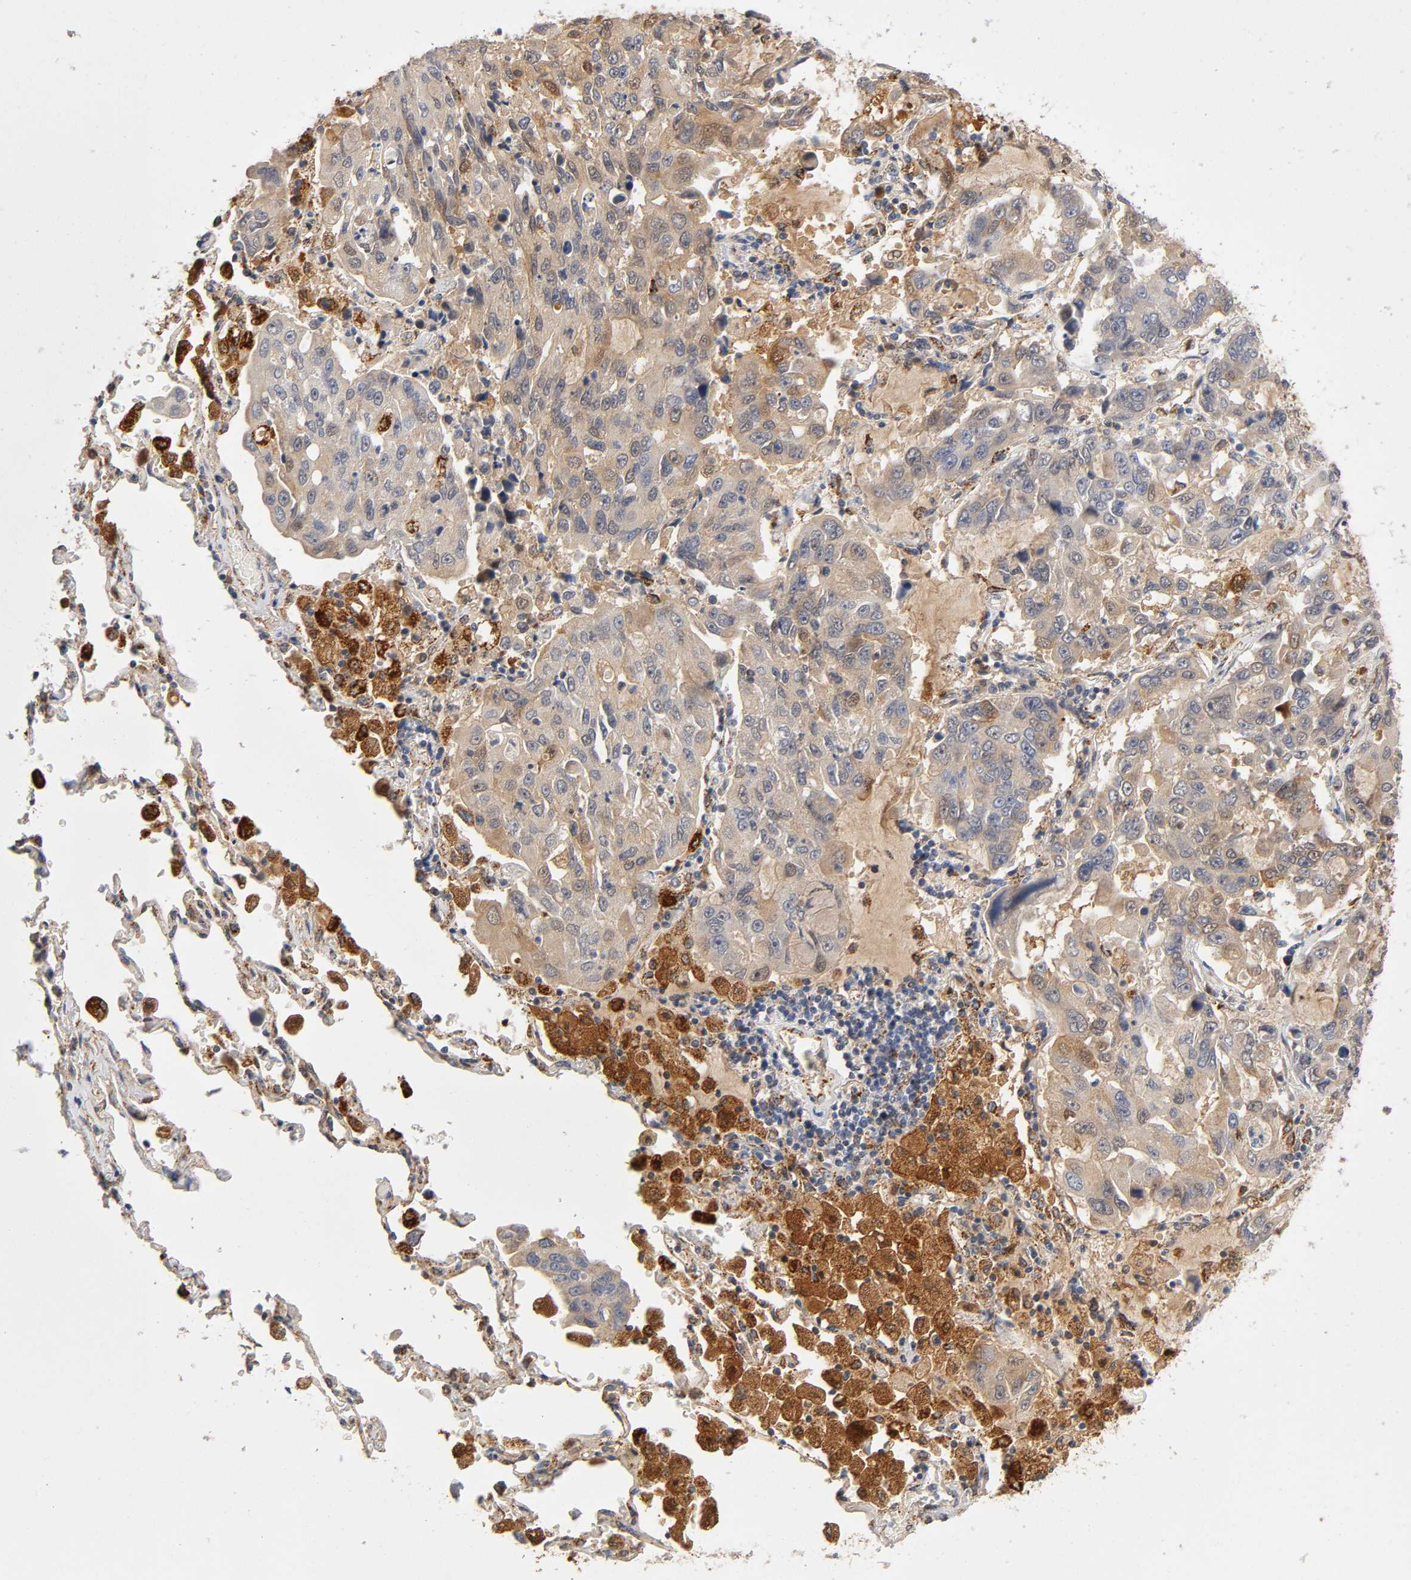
{"staining": {"intensity": "moderate", "quantity": ">75%", "location": "cytoplasmic/membranous"}, "tissue": "lung cancer", "cell_type": "Tumor cells", "image_type": "cancer", "snomed": [{"axis": "morphology", "description": "Adenocarcinoma, NOS"}, {"axis": "topography", "description": "Lung"}], "caption": "Lung cancer (adenocarcinoma) tissue exhibits moderate cytoplasmic/membranous positivity in approximately >75% of tumor cells", "gene": "ISG15", "patient": {"sex": "male", "age": 64}}